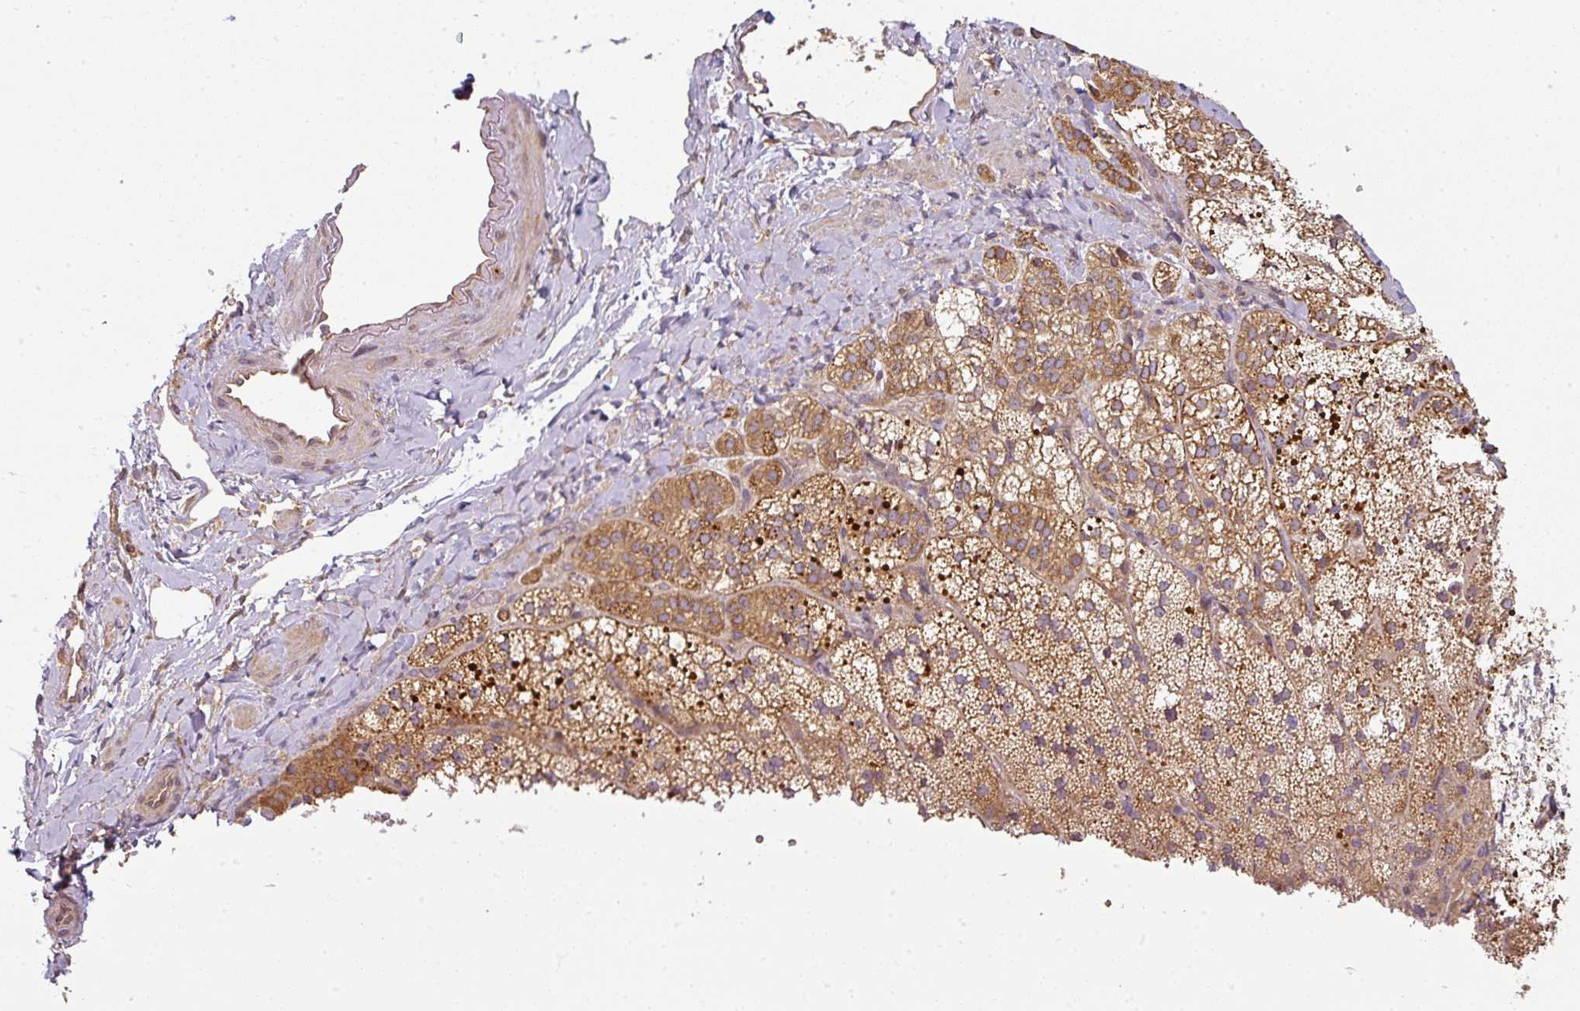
{"staining": {"intensity": "strong", "quantity": ">75%", "location": "cytoplasmic/membranous"}, "tissue": "adrenal gland", "cell_type": "Glandular cells", "image_type": "normal", "snomed": [{"axis": "morphology", "description": "Normal tissue, NOS"}, {"axis": "topography", "description": "Adrenal gland"}], "caption": "The photomicrograph exhibits staining of normal adrenal gland, revealing strong cytoplasmic/membranous protein staining (brown color) within glandular cells. Nuclei are stained in blue.", "gene": "RNF31", "patient": {"sex": "male", "age": 53}}